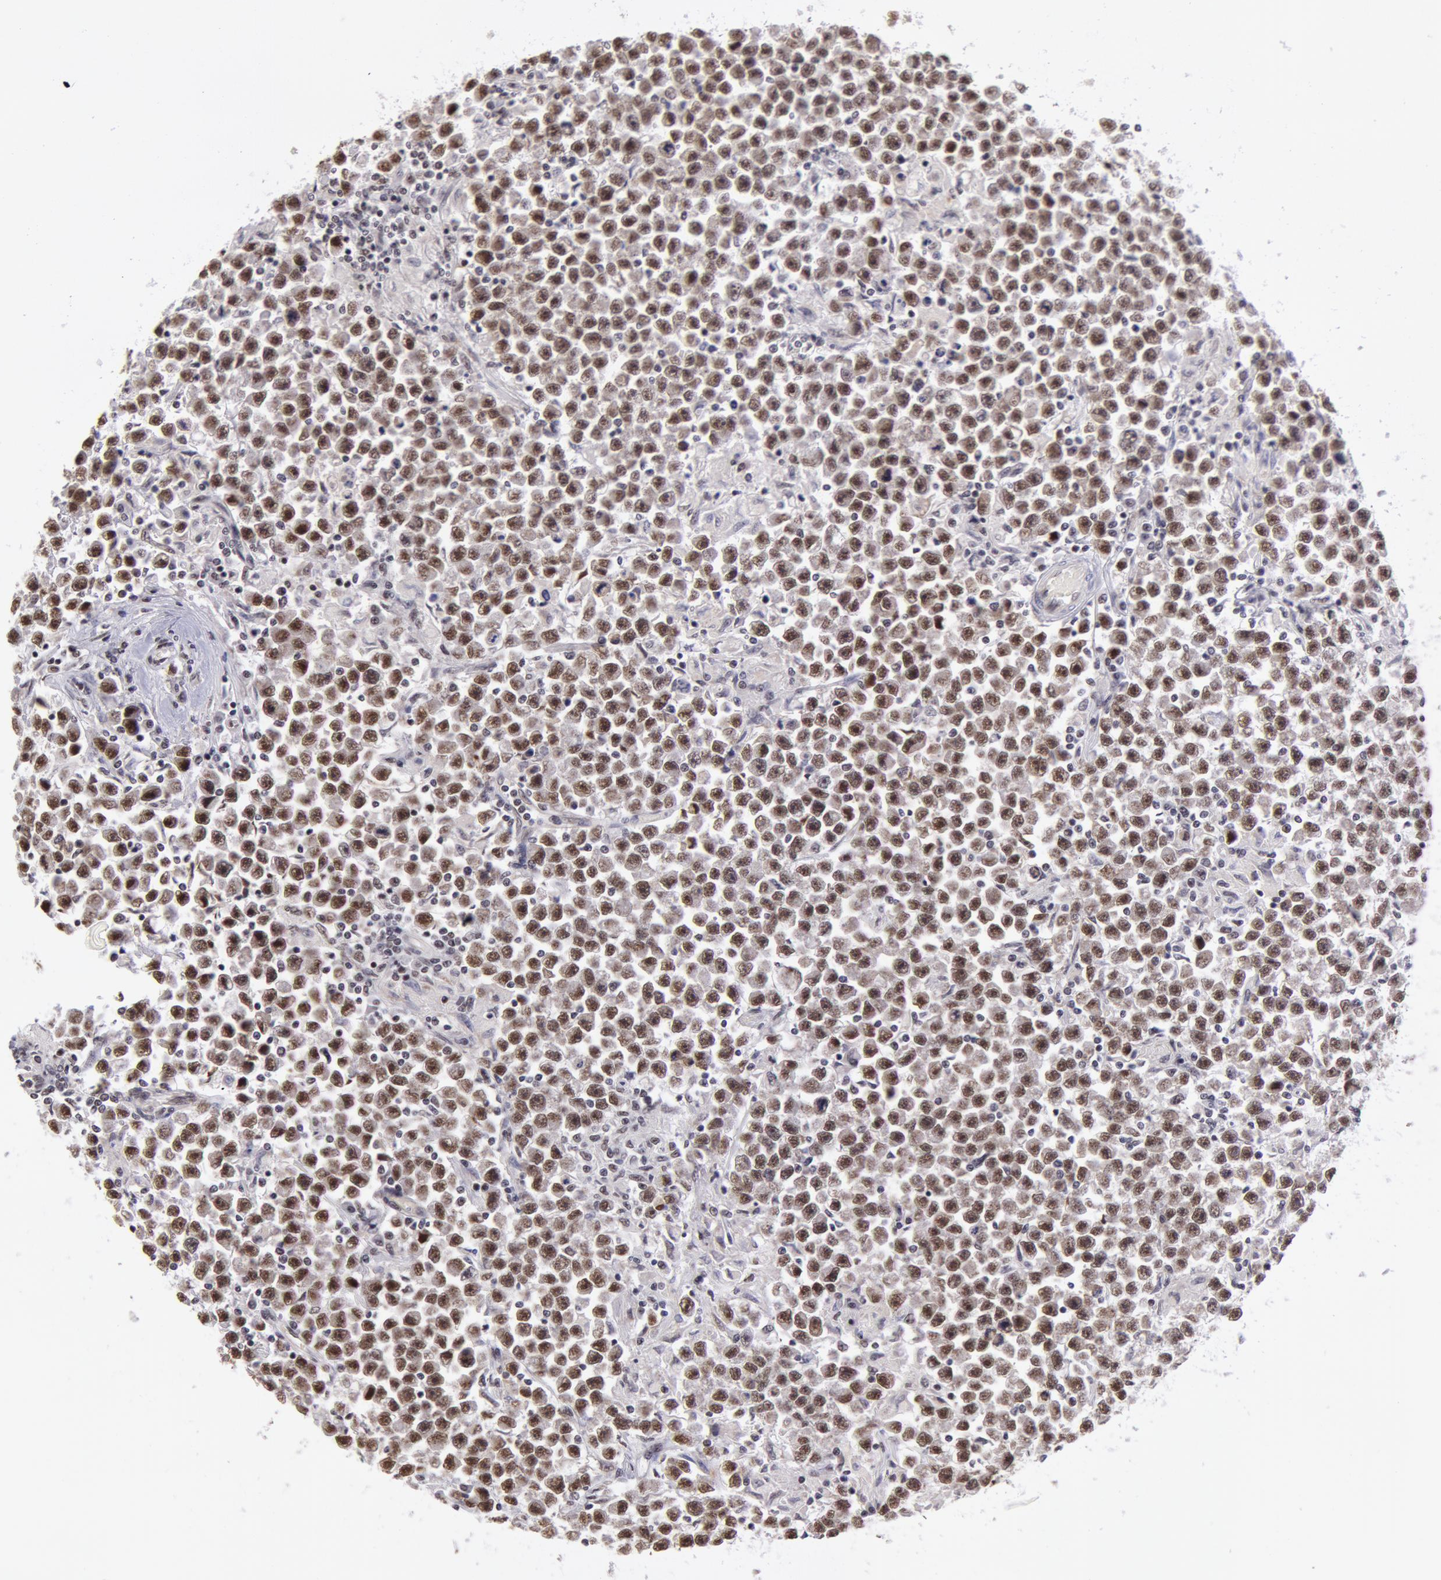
{"staining": {"intensity": "moderate", "quantity": "25%-75%", "location": "cytoplasmic/membranous,nuclear"}, "tissue": "testis cancer", "cell_type": "Tumor cells", "image_type": "cancer", "snomed": [{"axis": "morphology", "description": "Seminoma, NOS"}, {"axis": "topography", "description": "Testis"}], "caption": "Protein staining of testis cancer tissue exhibits moderate cytoplasmic/membranous and nuclear positivity in about 25%-75% of tumor cells. (Brightfield microscopy of DAB IHC at high magnification).", "gene": "VRTN", "patient": {"sex": "male", "age": 33}}